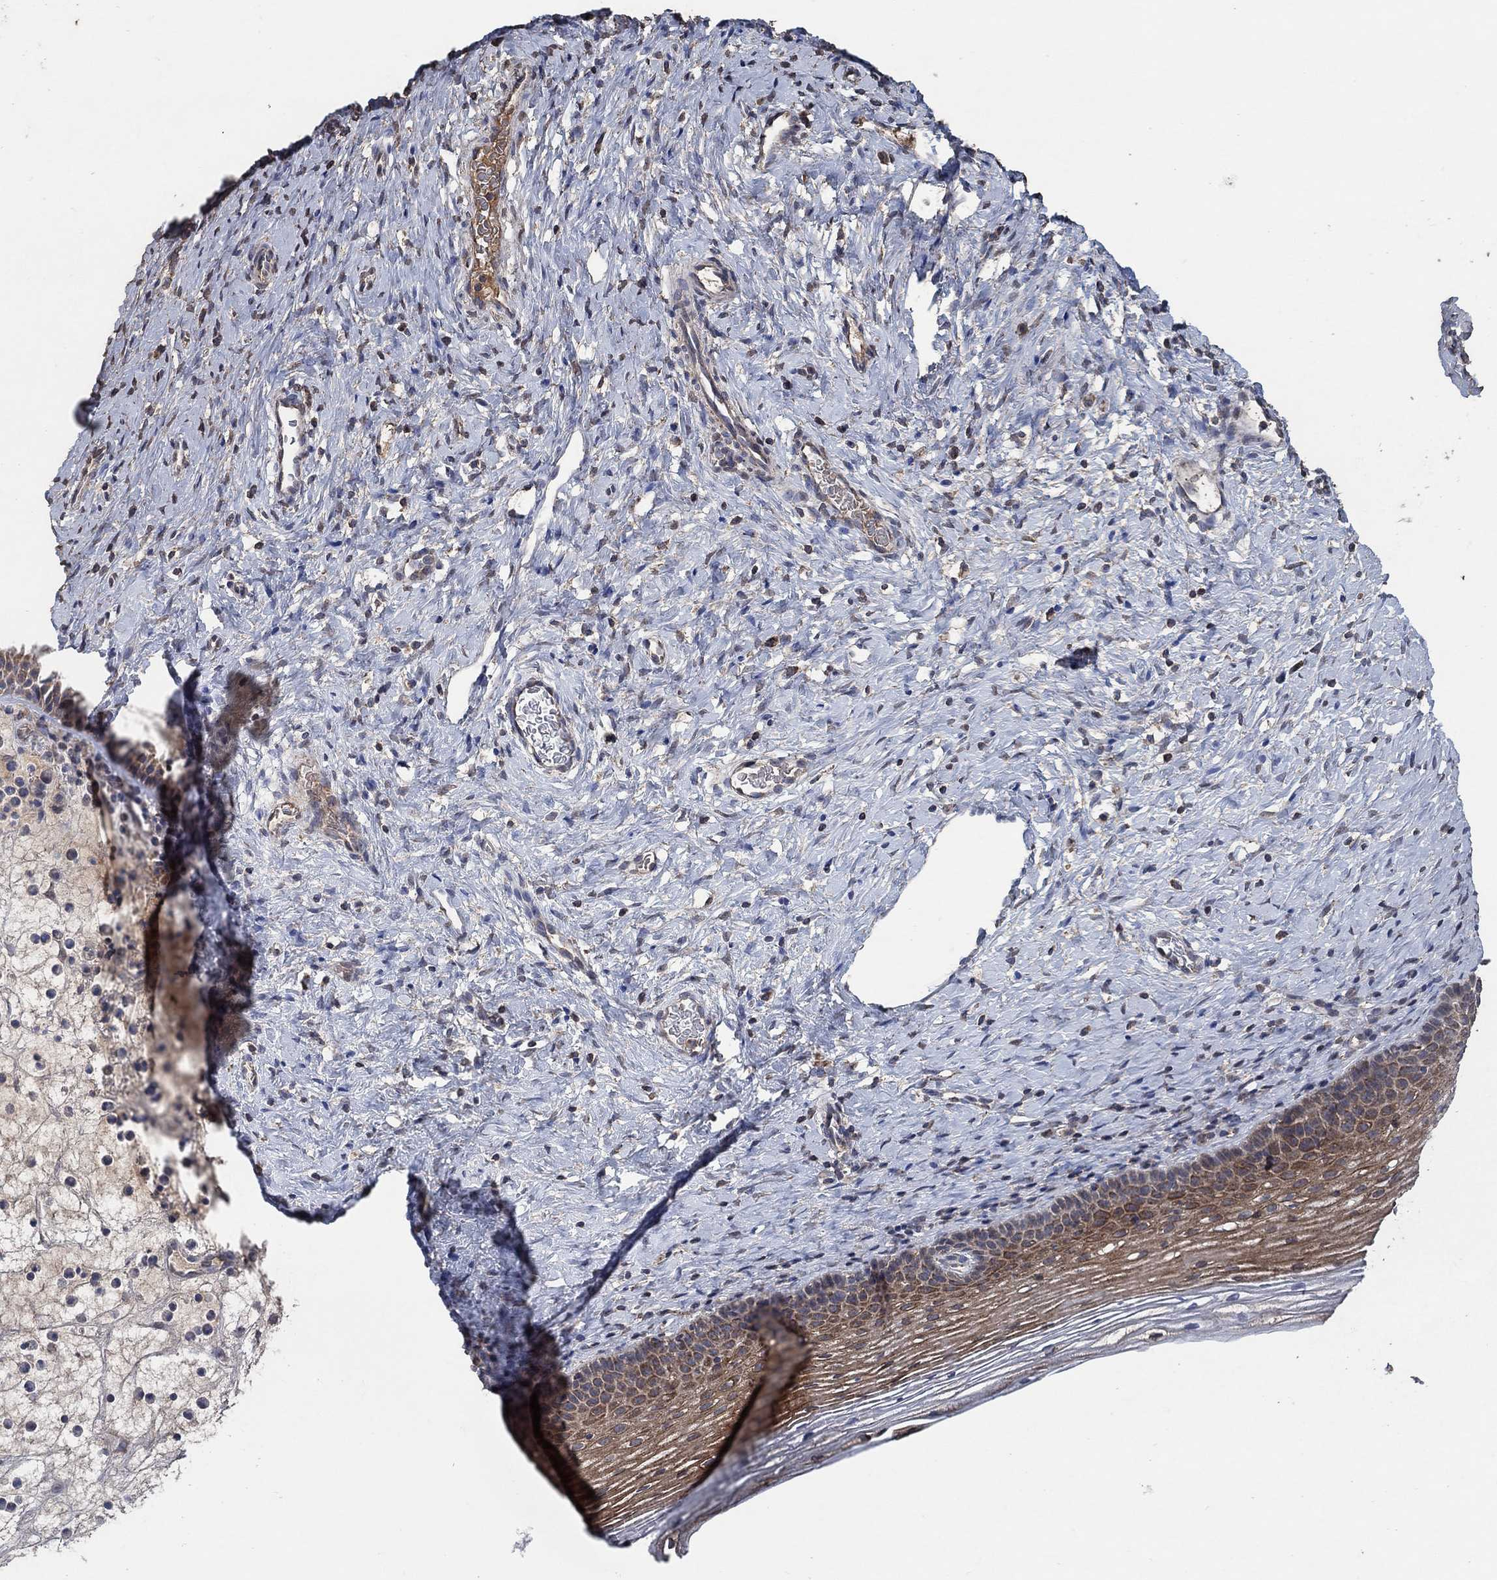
{"staining": {"intensity": "weak", "quantity": "25%-75%", "location": "cytoplasmic/membranous"}, "tissue": "cervix", "cell_type": "Glandular cells", "image_type": "normal", "snomed": [{"axis": "morphology", "description": "Normal tissue, NOS"}, {"axis": "topography", "description": "Cervix"}], "caption": "Immunohistochemical staining of unremarkable human cervix reveals weak cytoplasmic/membranous protein staining in about 25%-75% of glandular cells.", "gene": "MRPS24", "patient": {"sex": "female", "age": 39}}